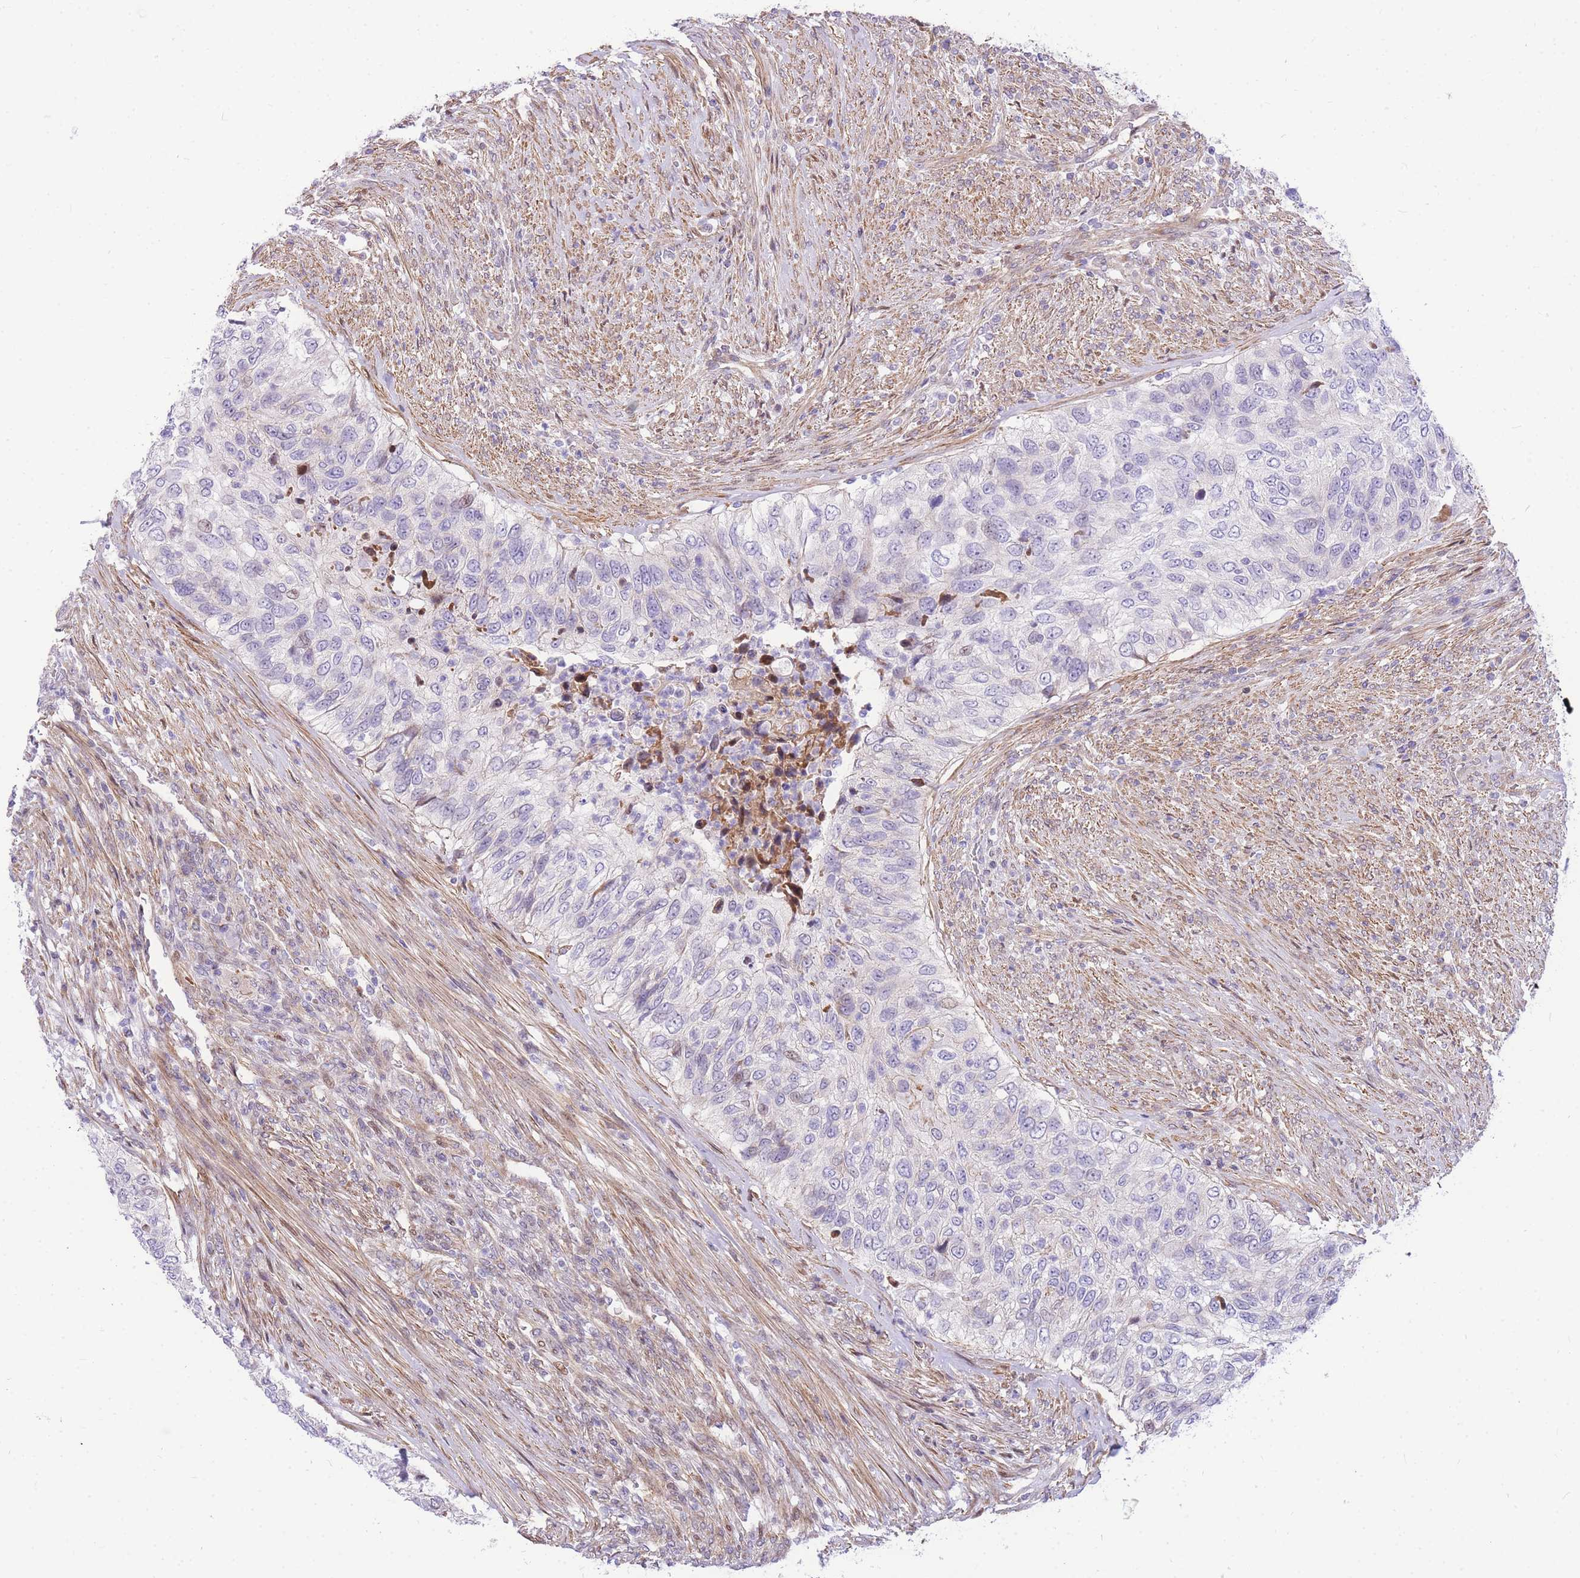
{"staining": {"intensity": "negative", "quantity": "none", "location": "none"}, "tissue": "urothelial cancer", "cell_type": "Tumor cells", "image_type": "cancer", "snomed": [{"axis": "morphology", "description": "Urothelial carcinoma, High grade"}, {"axis": "topography", "description": "Urinary bladder"}], "caption": "This is an immunohistochemistry (IHC) photomicrograph of human urothelial cancer. There is no staining in tumor cells.", "gene": "S100PBP", "patient": {"sex": "female", "age": 60}}